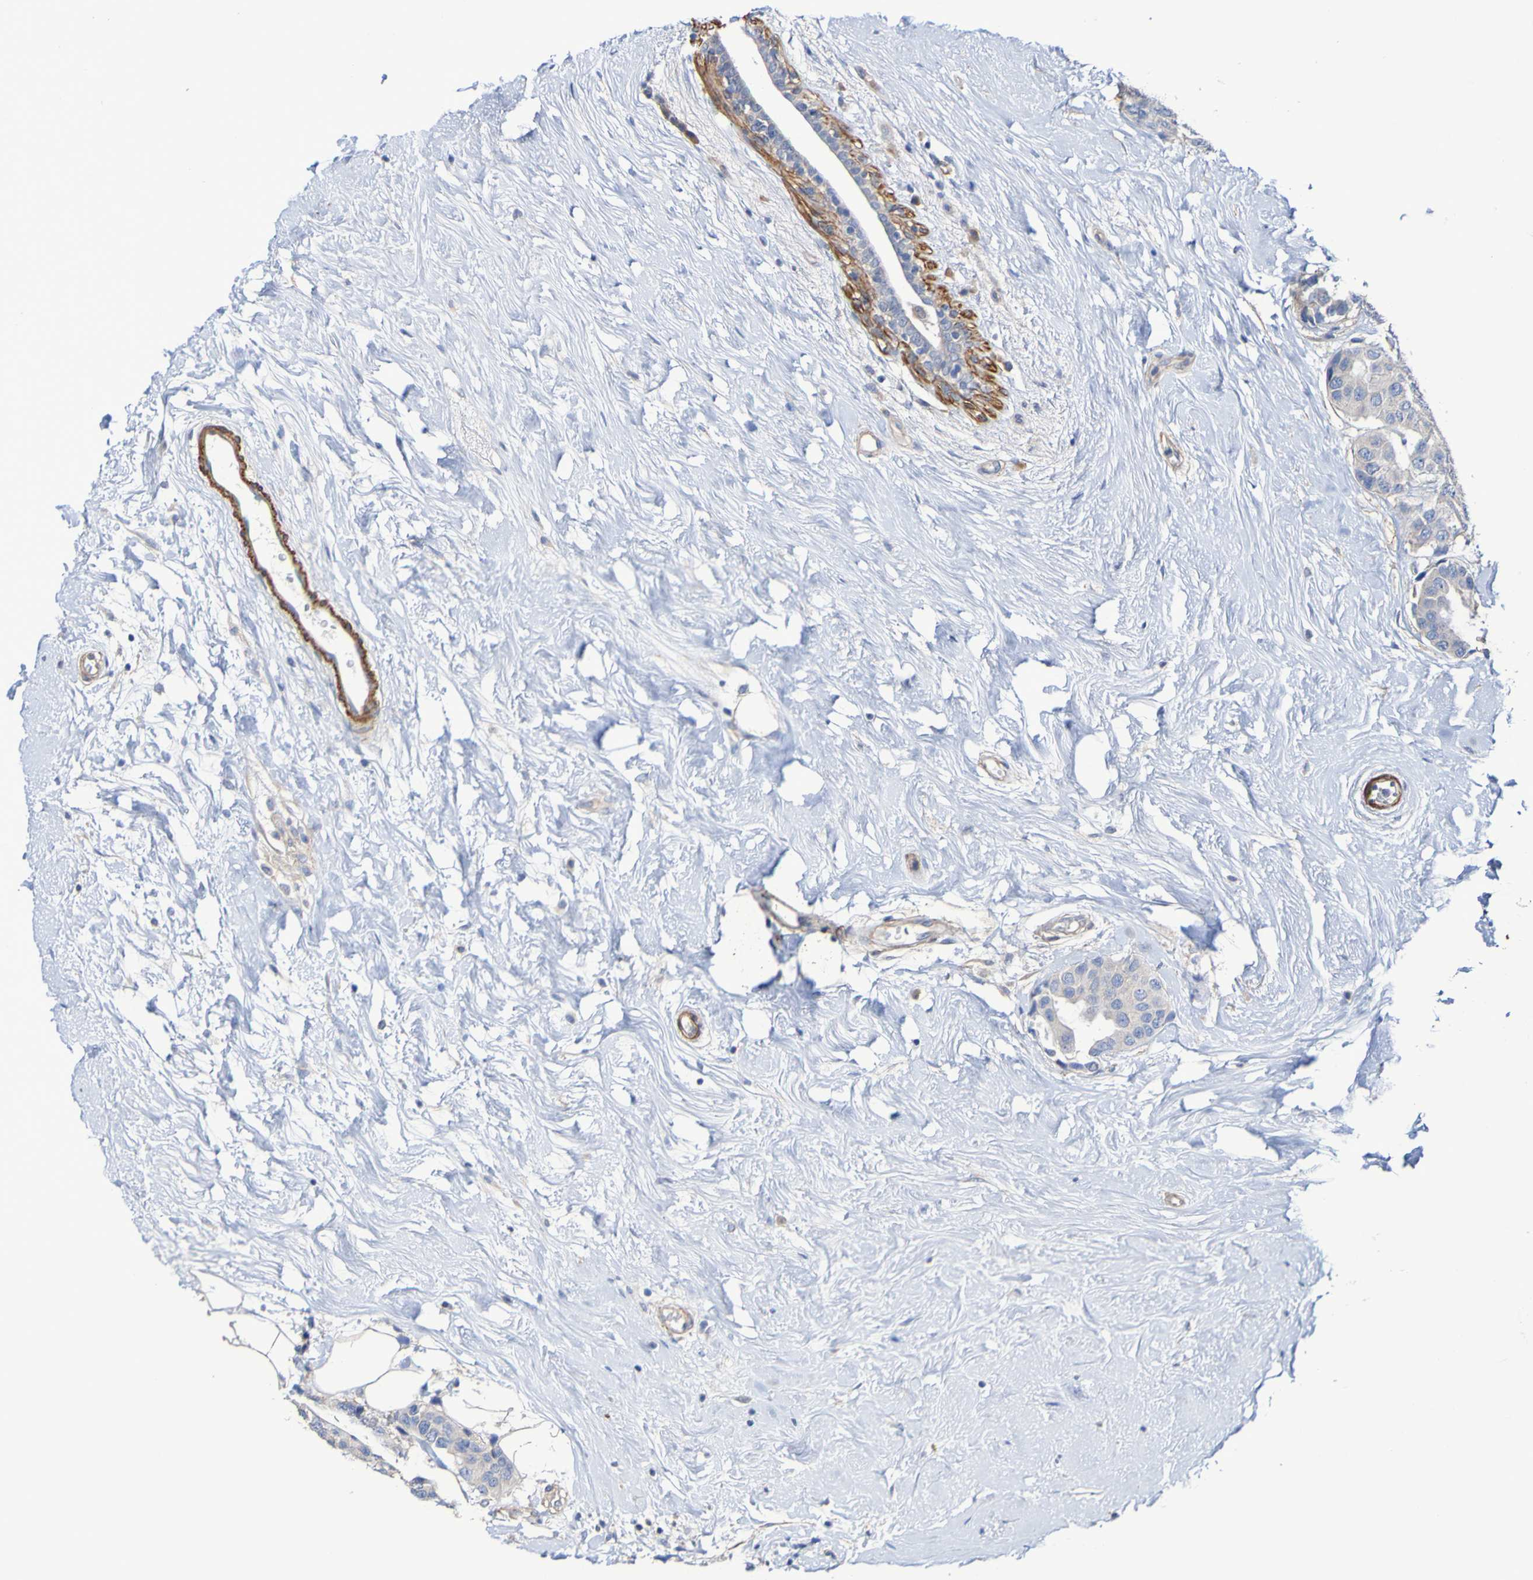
{"staining": {"intensity": "weak", "quantity": ">75%", "location": "cytoplasmic/membranous"}, "tissue": "breast cancer", "cell_type": "Tumor cells", "image_type": "cancer", "snomed": [{"axis": "morphology", "description": "Normal tissue, NOS"}, {"axis": "morphology", "description": "Duct carcinoma"}, {"axis": "topography", "description": "Breast"}], "caption": "Breast cancer (intraductal carcinoma) tissue exhibits weak cytoplasmic/membranous staining in approximately >75% of tumor cells, visualized by immunohistochemistry. (DAB (3,3'-diaminobenzidine) = brown stain, brightfield microscopy at high magnification).", "gene": "SRPRB", "patient": {"sex": "female", "age": 39}}